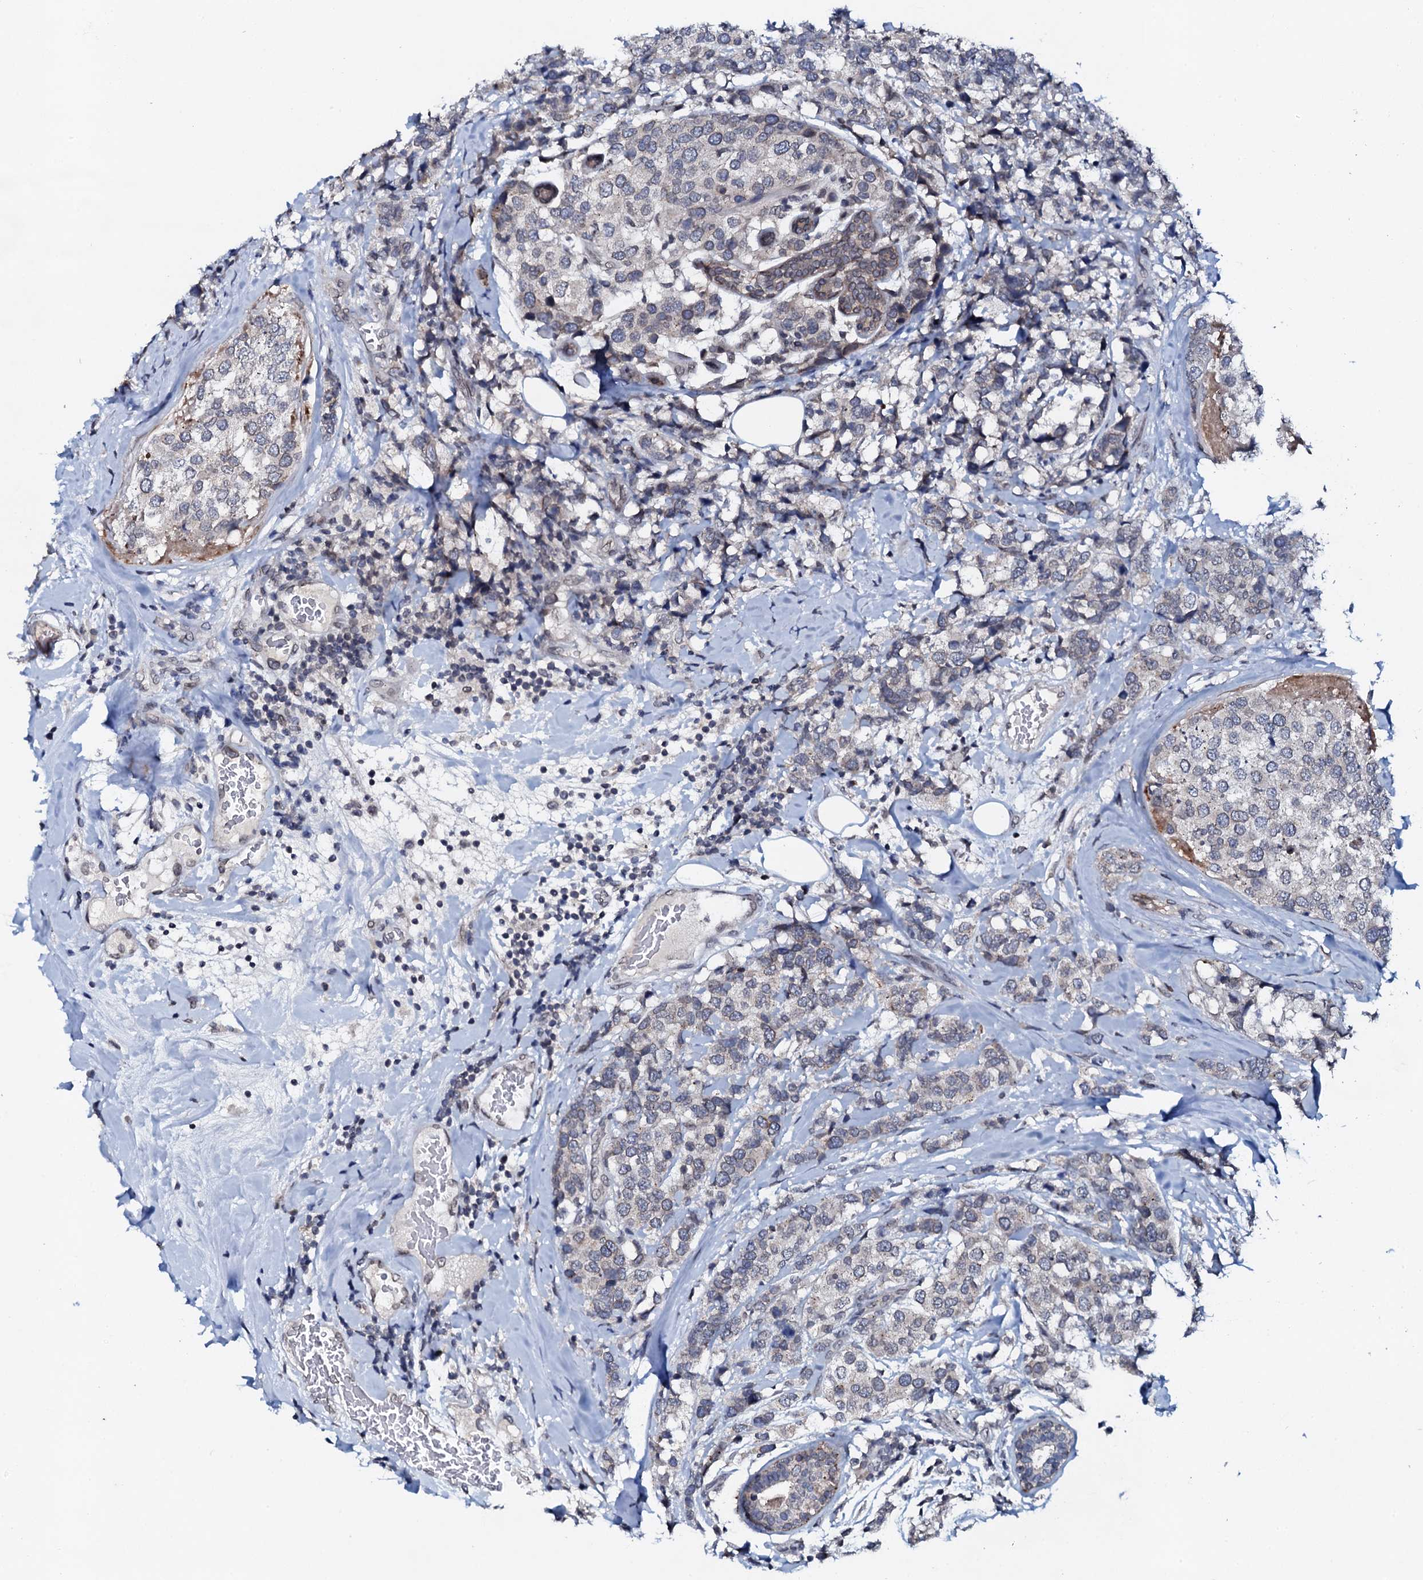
{"staining": {"intensity": "negative", "quantity": "none", "location": "none"}, "tissue": "breast cancer", "cell_type": "Tumor cells", "image_type": "cancer", "snomed": [{"axis": "morphology", "description": "Lobular carcinoma"}, {"axis": "topography", "description": "Breast"}], "caption": "High magnification brightfield microscopy of lobular carcinoma (breast) stained with DAB (3,3'-diaminobenzidine) (brown) and counterstained with hematoxylin (blue): tumor cells show no significant expression.", "gene": "SNTA1", "patient": {"sex": "female", "age": 59}}